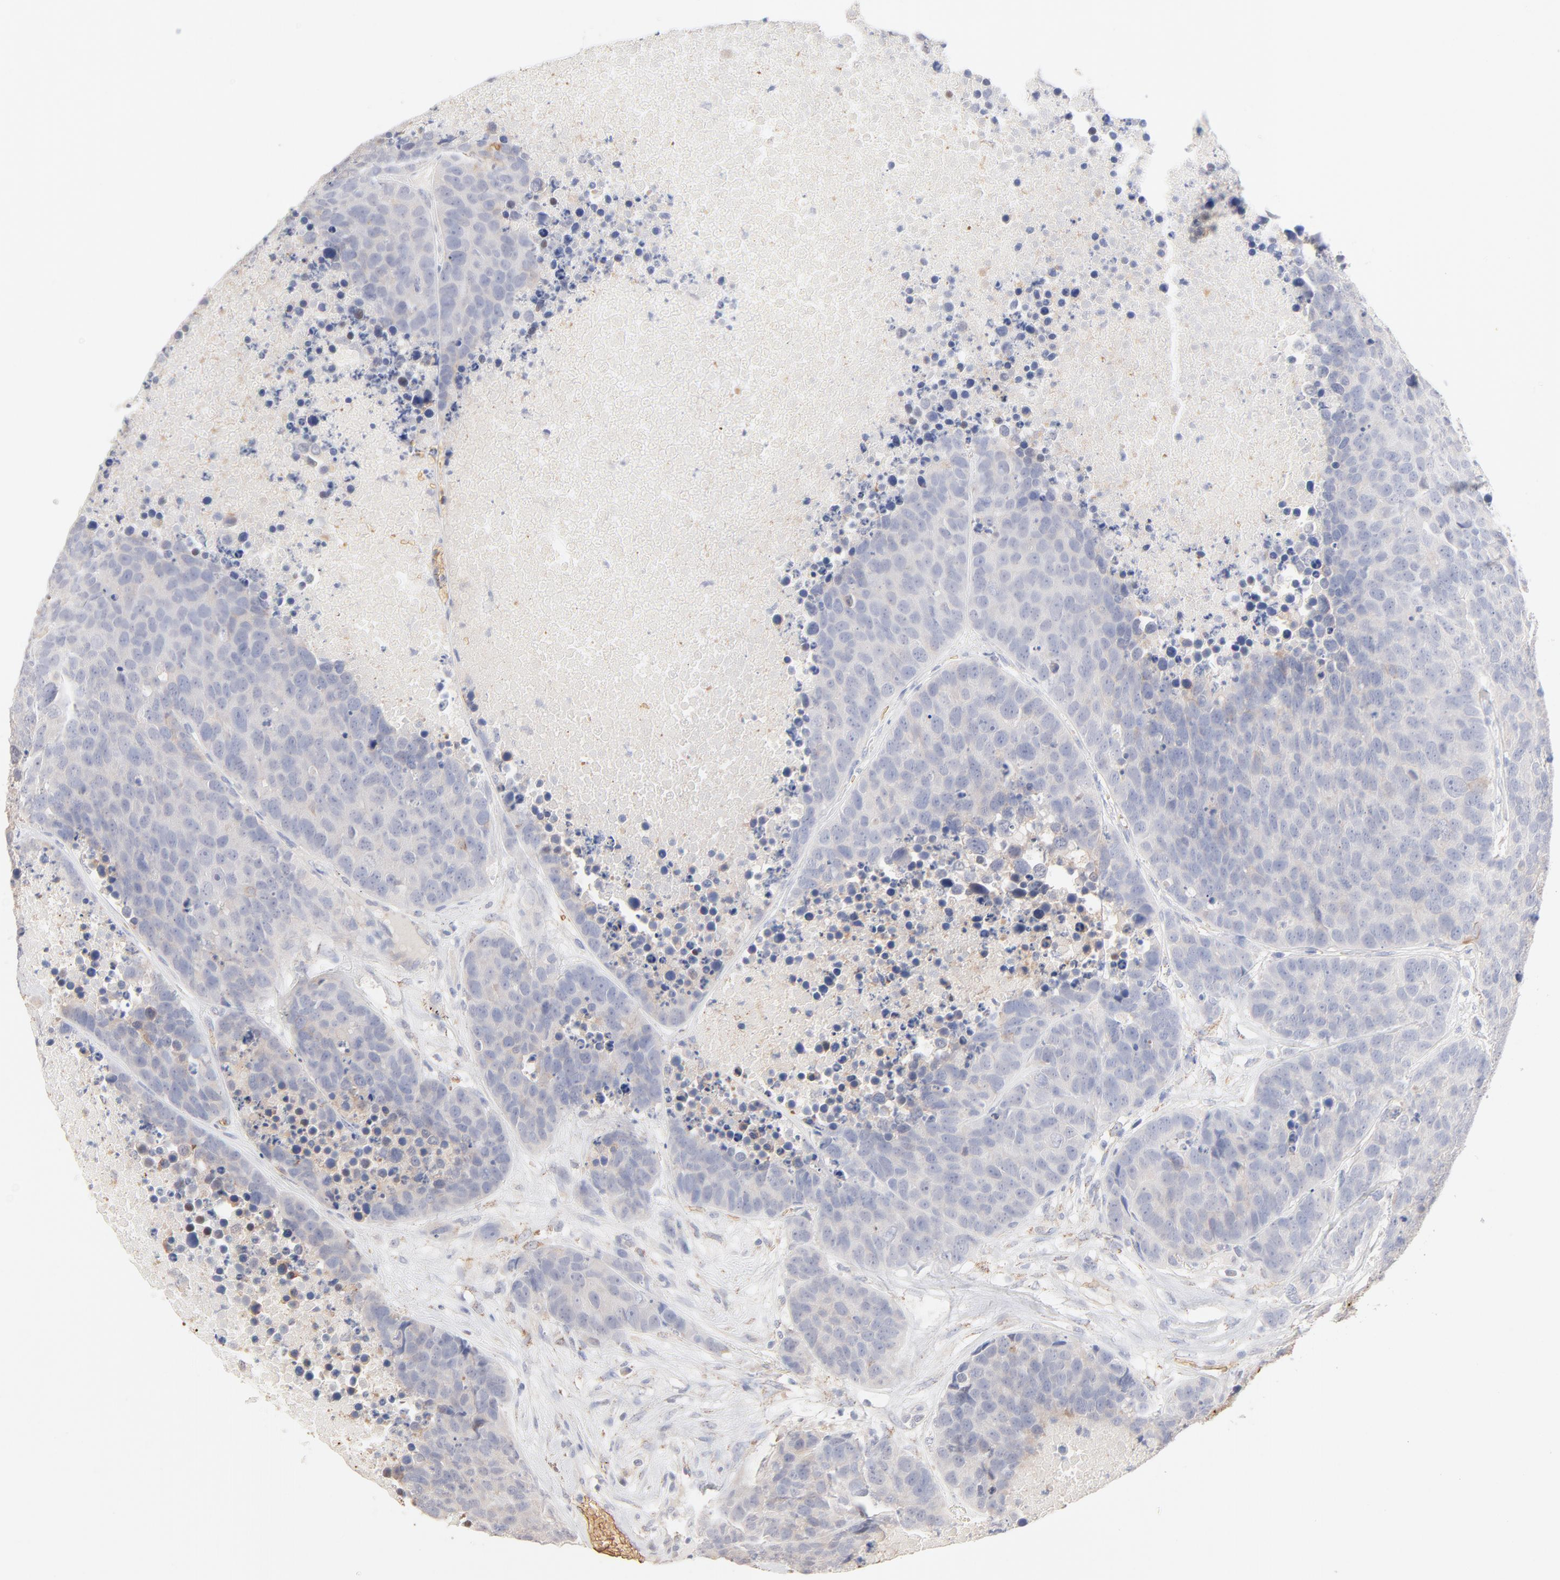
{"staining": {"intensity": "negative", "quantity": "none", "location": "none"}, "tissue": "carcinoid", "cell_type": "Tumor cells", "image_type": "cancer", "snomed": [{"axis": "morphology", "description": "Carcinoid, malignant, NOS"}, {"axis": "topography", "description": "Lung"}], "caption": "A histopathology image of carcinoid (malignant) stained for a protein shows no brown staining in tumor cells.", "gene": "SPTB", "patient": {"sex": "male", "age": 60}}